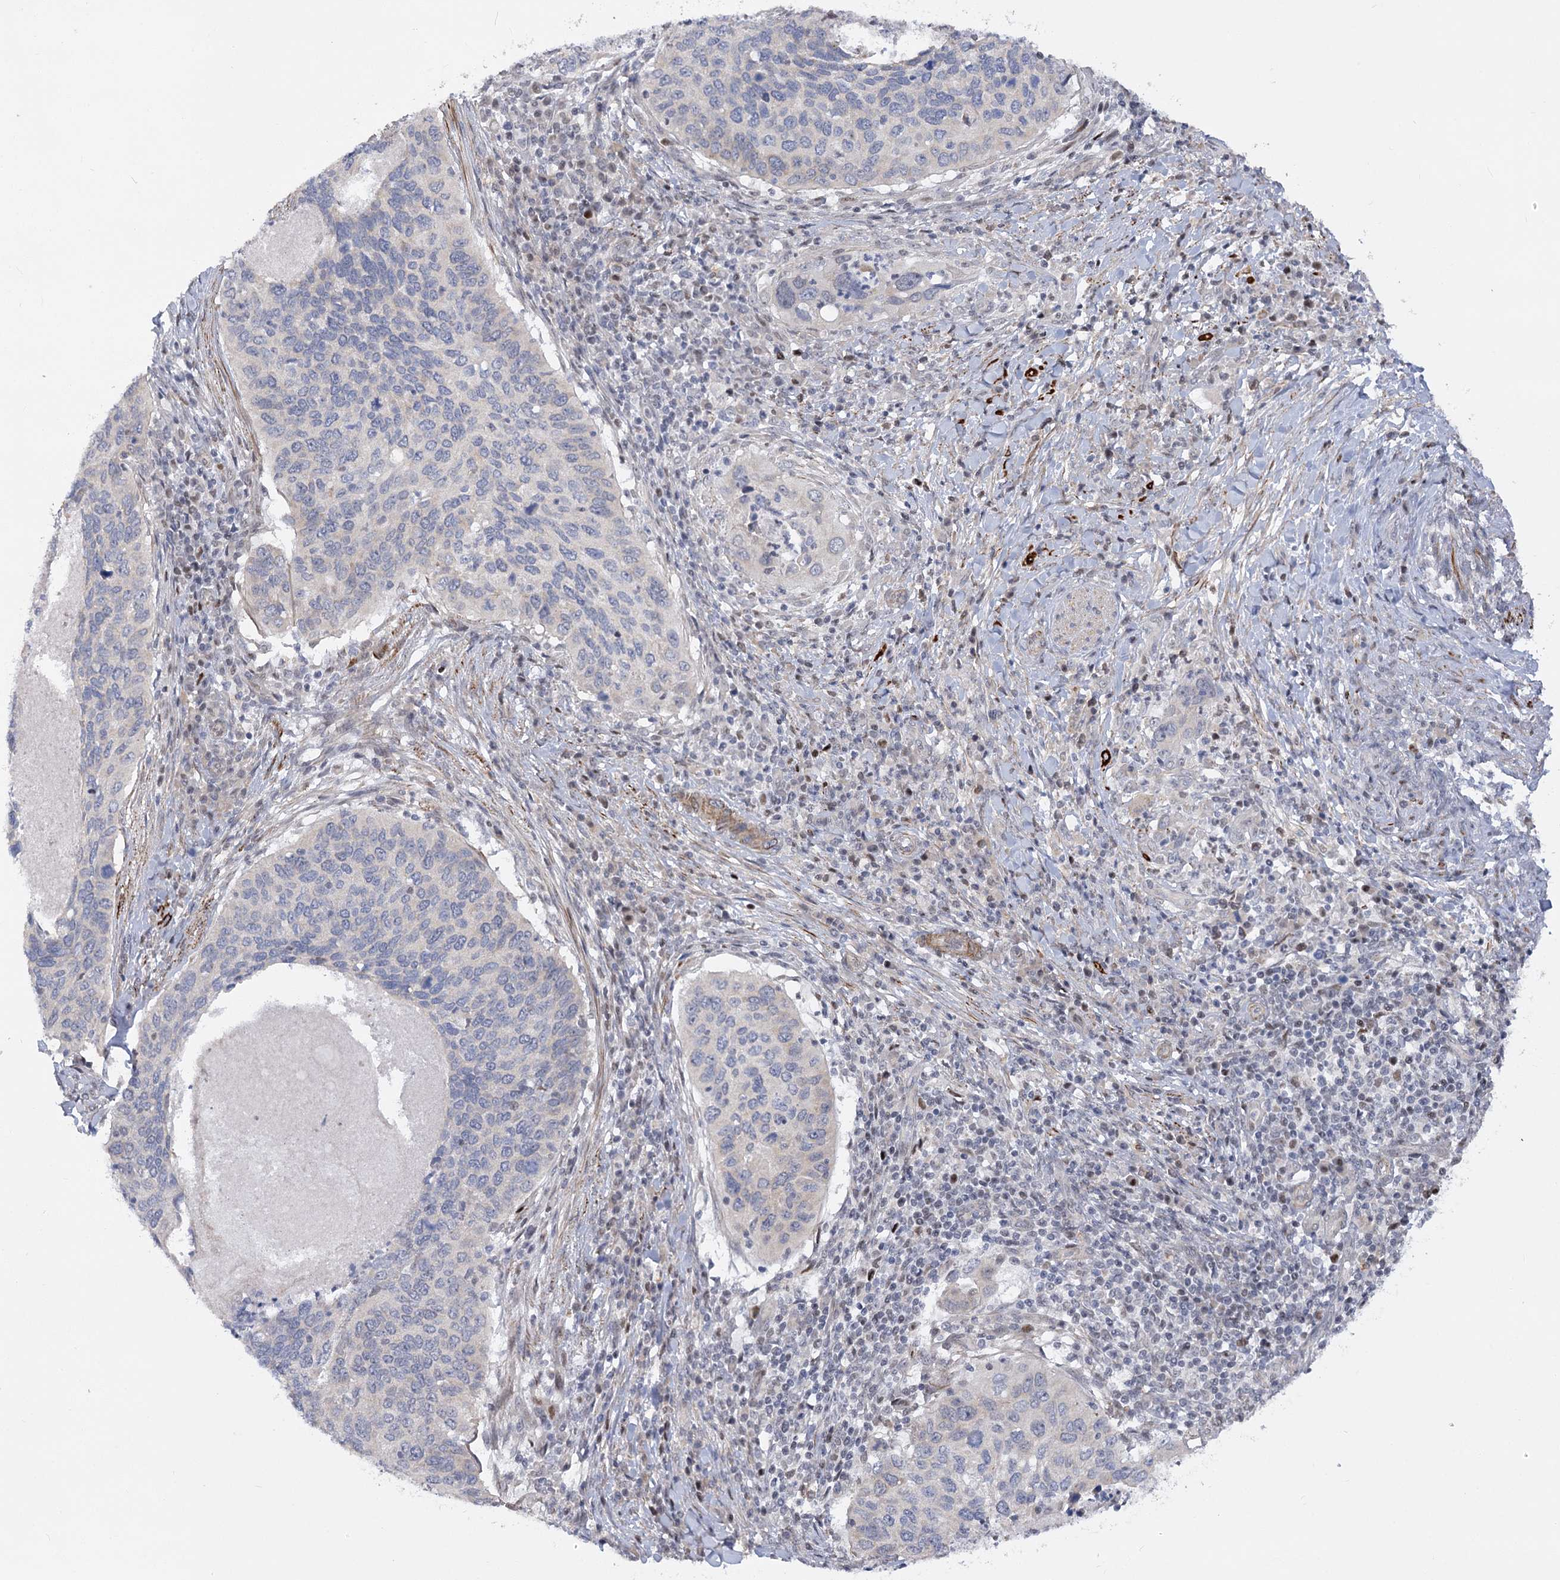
{"staining": {"intensity": "negative", "quantity": "none", "location": "none"}, "tissue": "cervical cancer", "cell_type": "Tumor cells", "image_type": "cancer", "snomed": [{"axis": "morphology", "description": "Squamous cell carcinoma, NOS"}, {"axis": "topography", "description": "Cervix"}], "caption": "Photomicrograph shows no protein staining in tumor cells of cervical squamous cell carcinoma tissue.", "gene": "ARSI", "patient": {"sex": "female", "age": 38}}